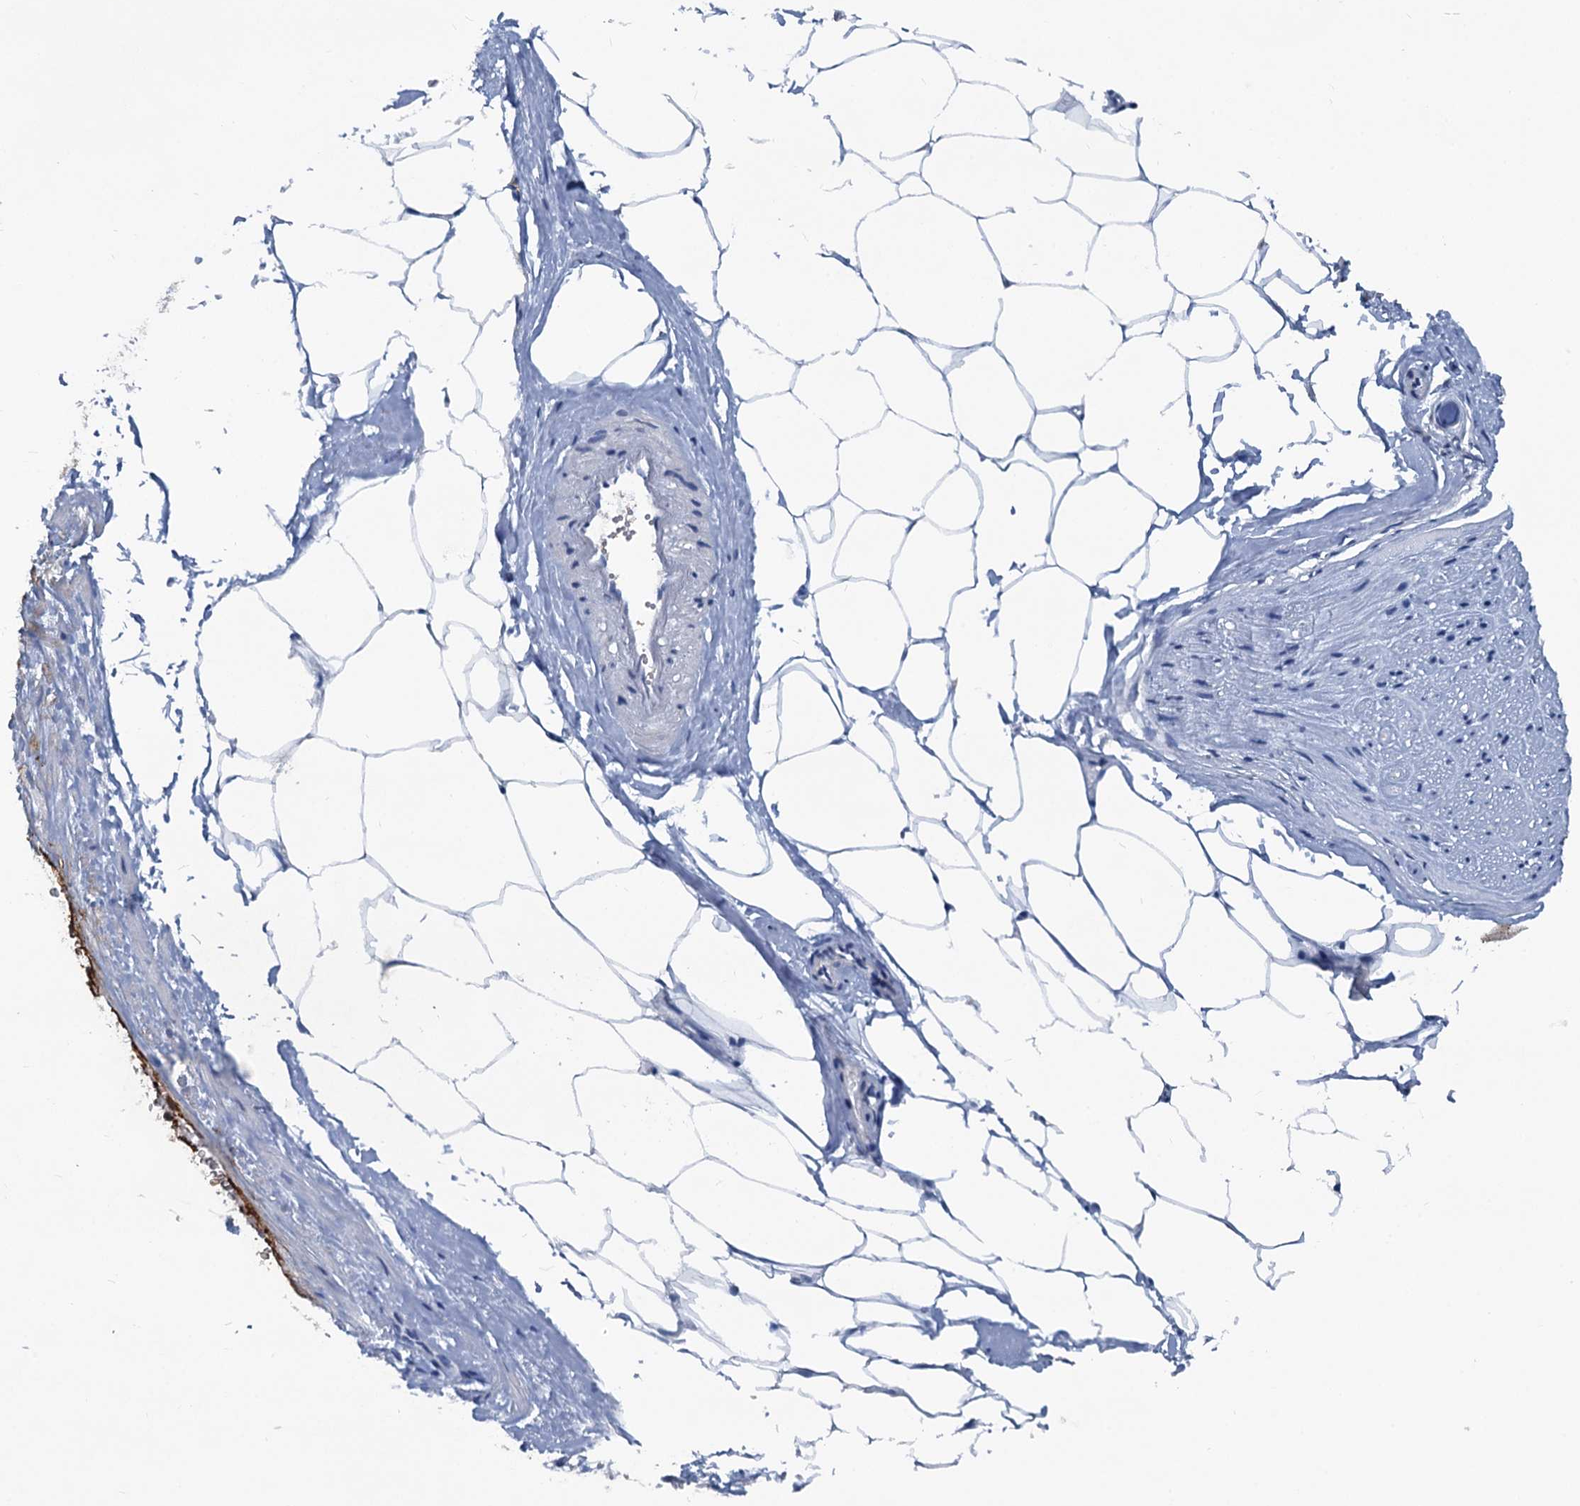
{"staining": {"intensity": "negative", "quantity": "none", "location": "none"}, "tissue": "adipose tissue", "cell_type": "Adipocytes", "image_type": "normal", "snomed": [{"axis": "morphology", "description": "Normal tissue, NOS"}, {"axis": "morphology", "description": "Adenocarcinoma, Low grade"}, {"axis": "topography", "description": "Prostate"}, {"axis": "topography", "description": "Peripheral nerve tissue"}], "caption": "Human adipose tissue stained for a protein using immunohistochemistry (IHC) exhibits no positivity in adipocytes.", "gene": "GCLM", "patient": {"sex": "male", "age": 63}}